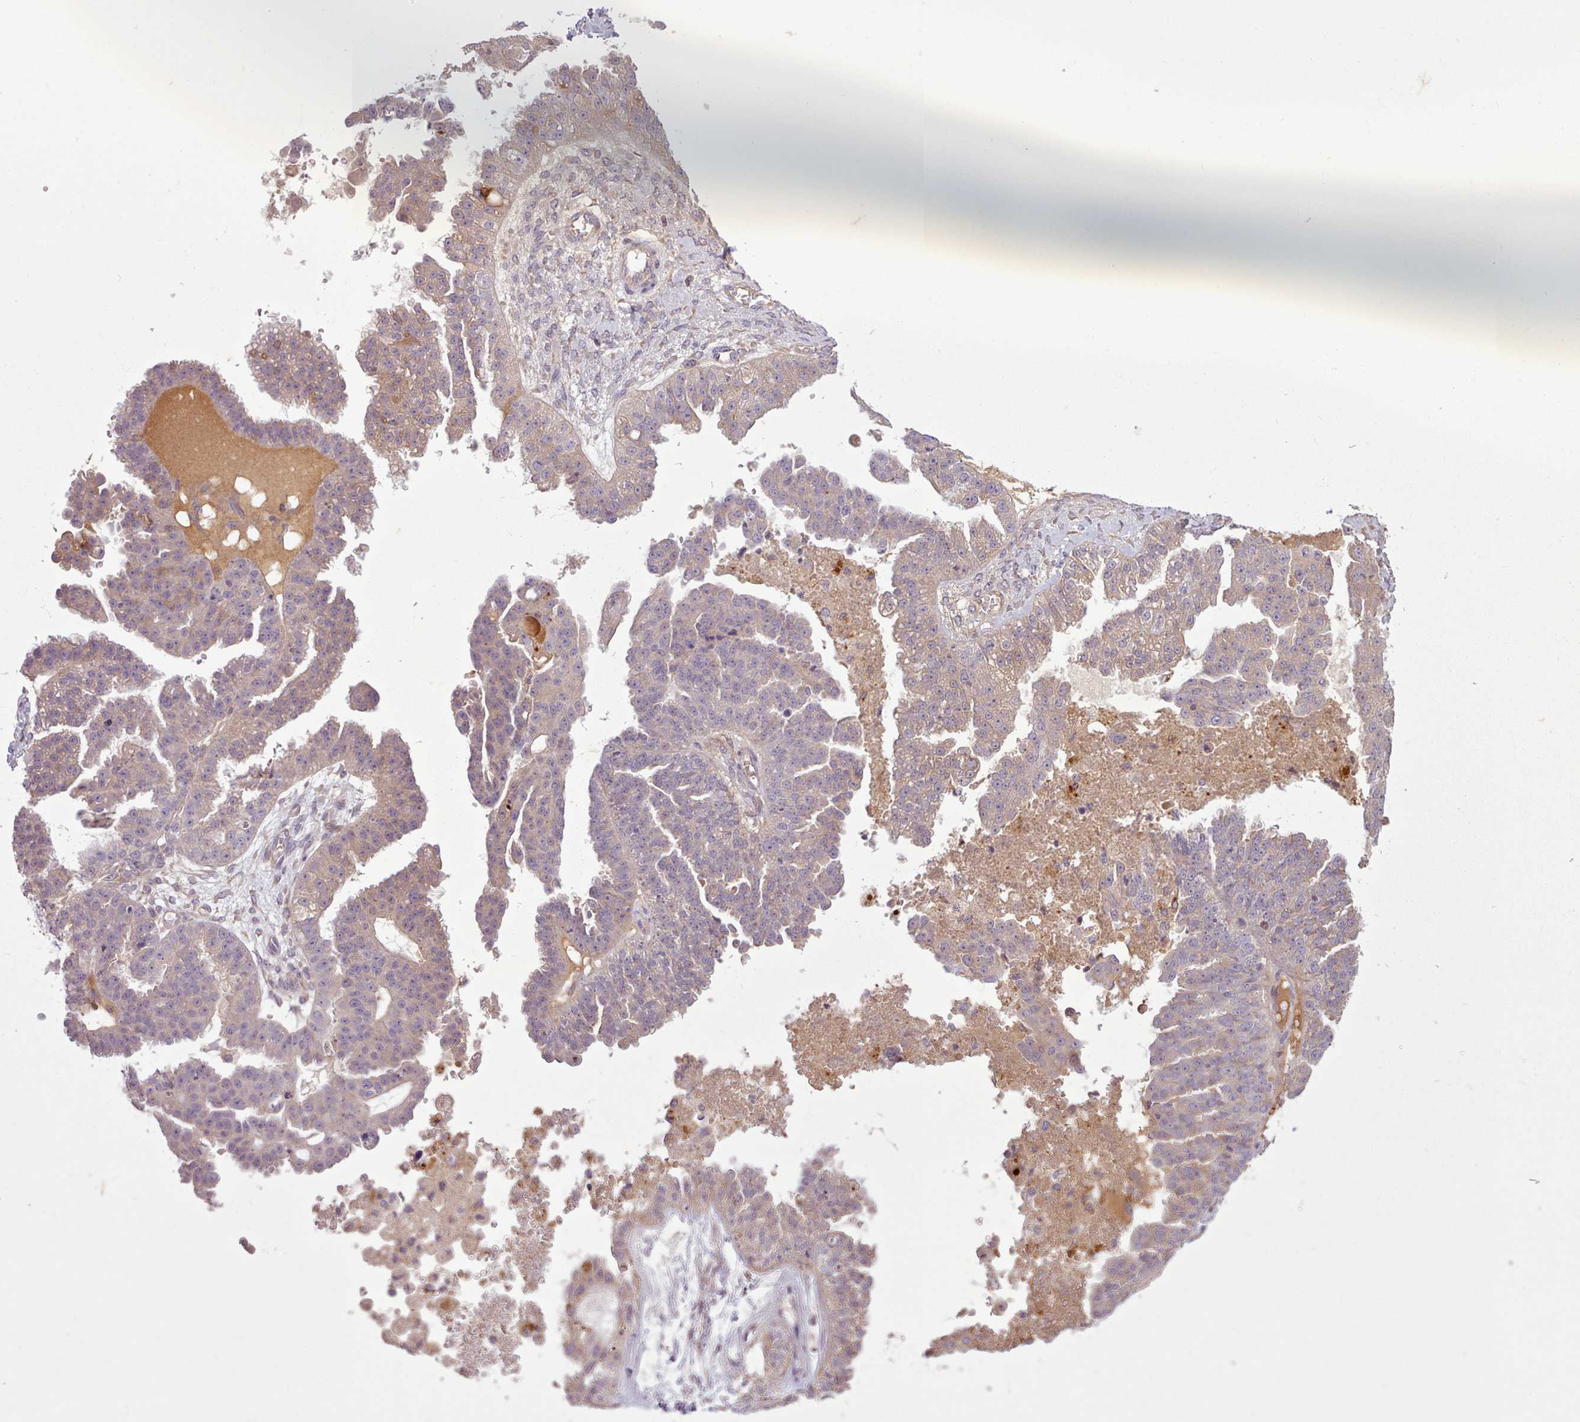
{"staining": {"intensity": "weak", "quantity": "25%-75%", "location": "cytoplasmic/membranous"}, "tissue": "ovarian cancer", "cell_type": "Tumor cells", "image_type": "cancer", "snomed": [{"axis": "morphology", "description": "Cystadenocarcinoma, serous, NOS"}, {"axis": "topography", "description": "Ovary"}], "caption": "Protein expression analysis of ovarian cancer (serous cystadenocarcinoma) demonstrates weak cytoplasmic/membranous positivity in approximately 25%-75% of tumor cells.", "gene": "NMRK1", "patient": {"sex": "female", "age": 58}}